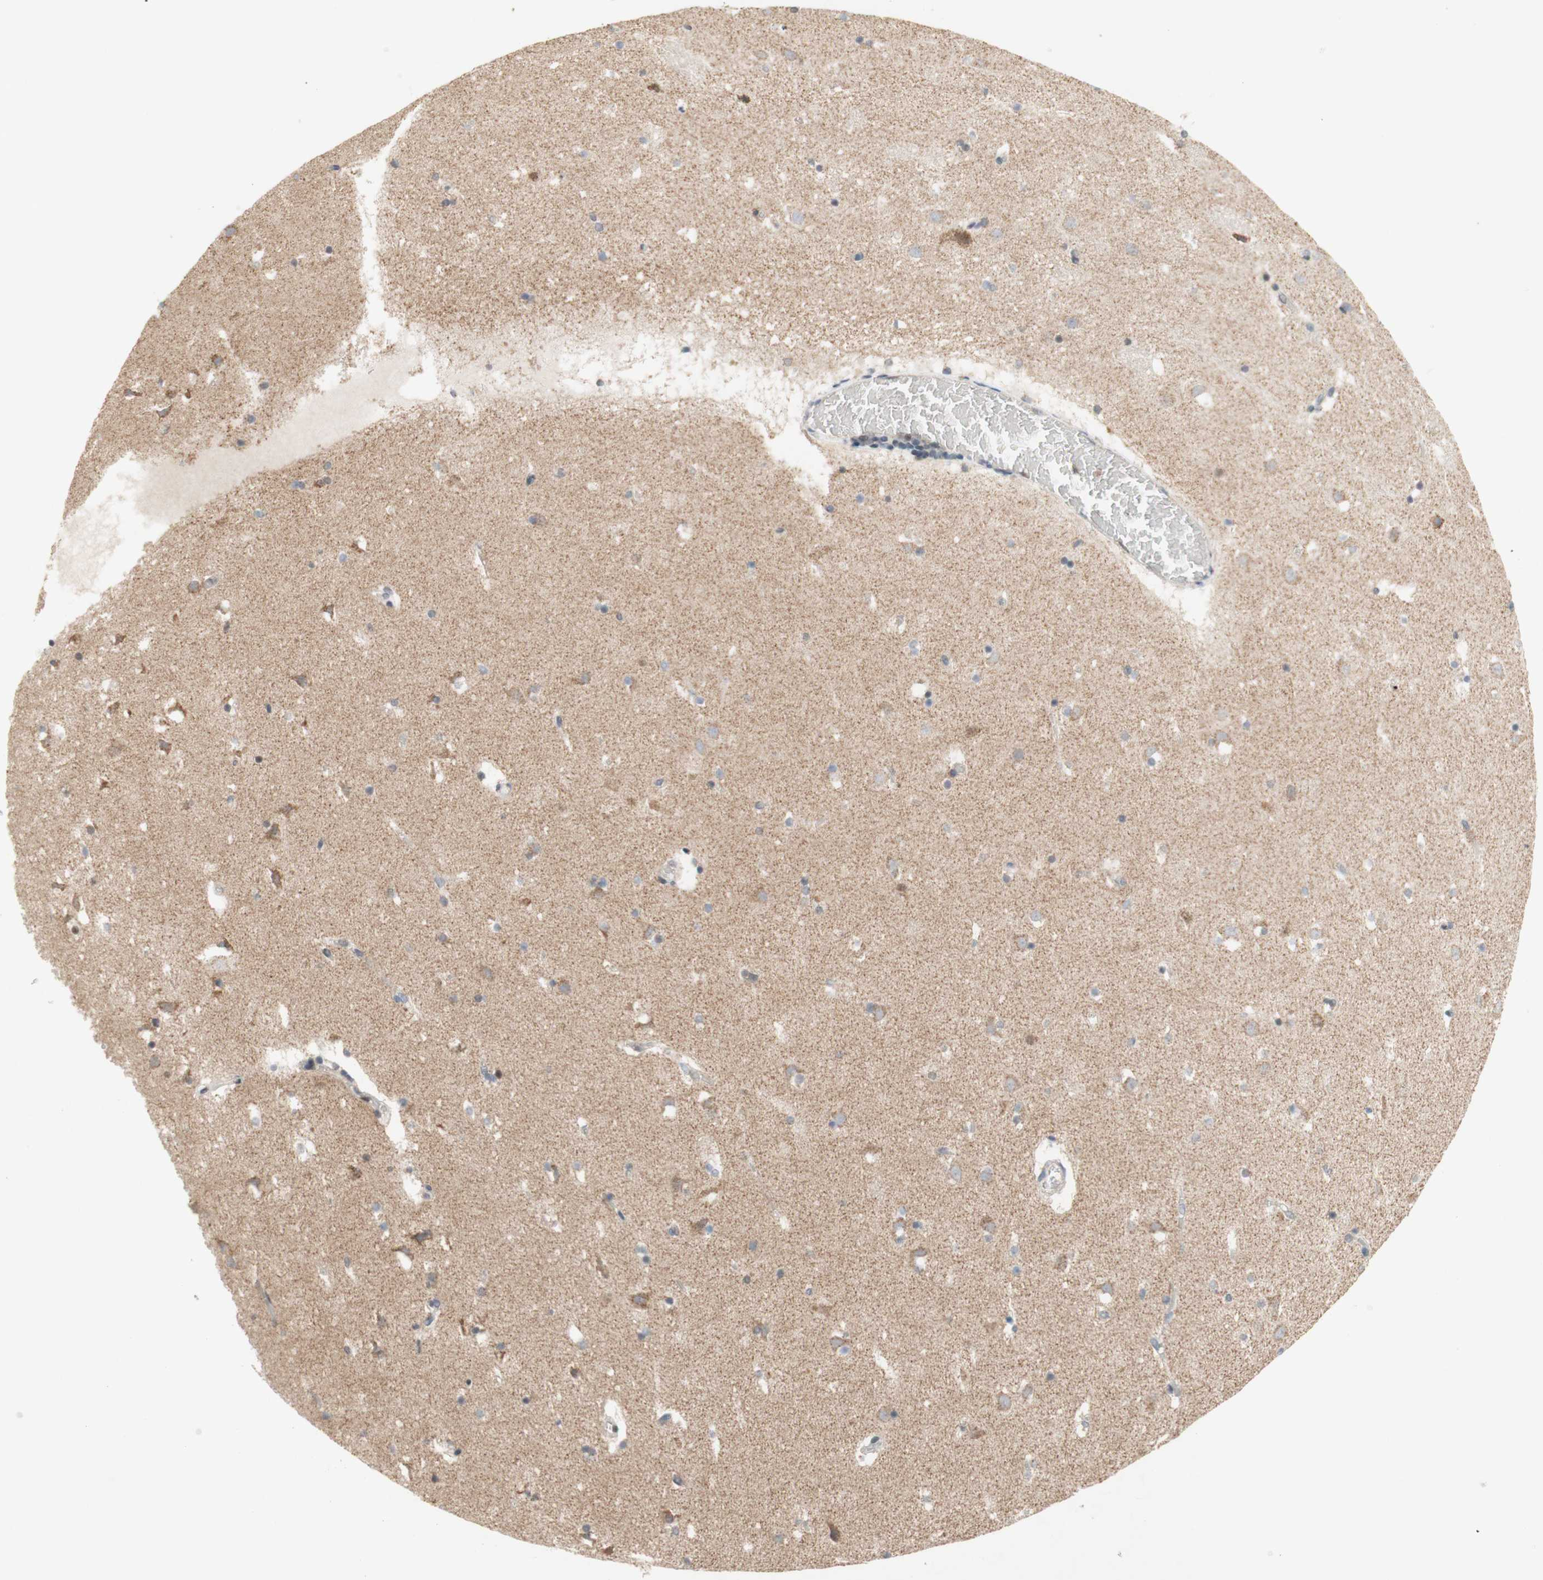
{"staining": {"intensity": "moderate", "quantity": "25%-75%", "location": "nuclear"}, "tissue": "caudate", "cell_type": "Glial cells", "image_type": "normal", "snomed": [{"axis": "morphology", "description": "Normal tissue, NOS"}, {"axis": "topography", "description": "Lateral ventricle wall"}], "caption": "The image demonstrates staining of unremarkable caudate, revealing moderate nuclear protein positivity (brown color) within glial cells.", "gene": "DNMT3A", "patient": {"sex": "male", "age": 45}}